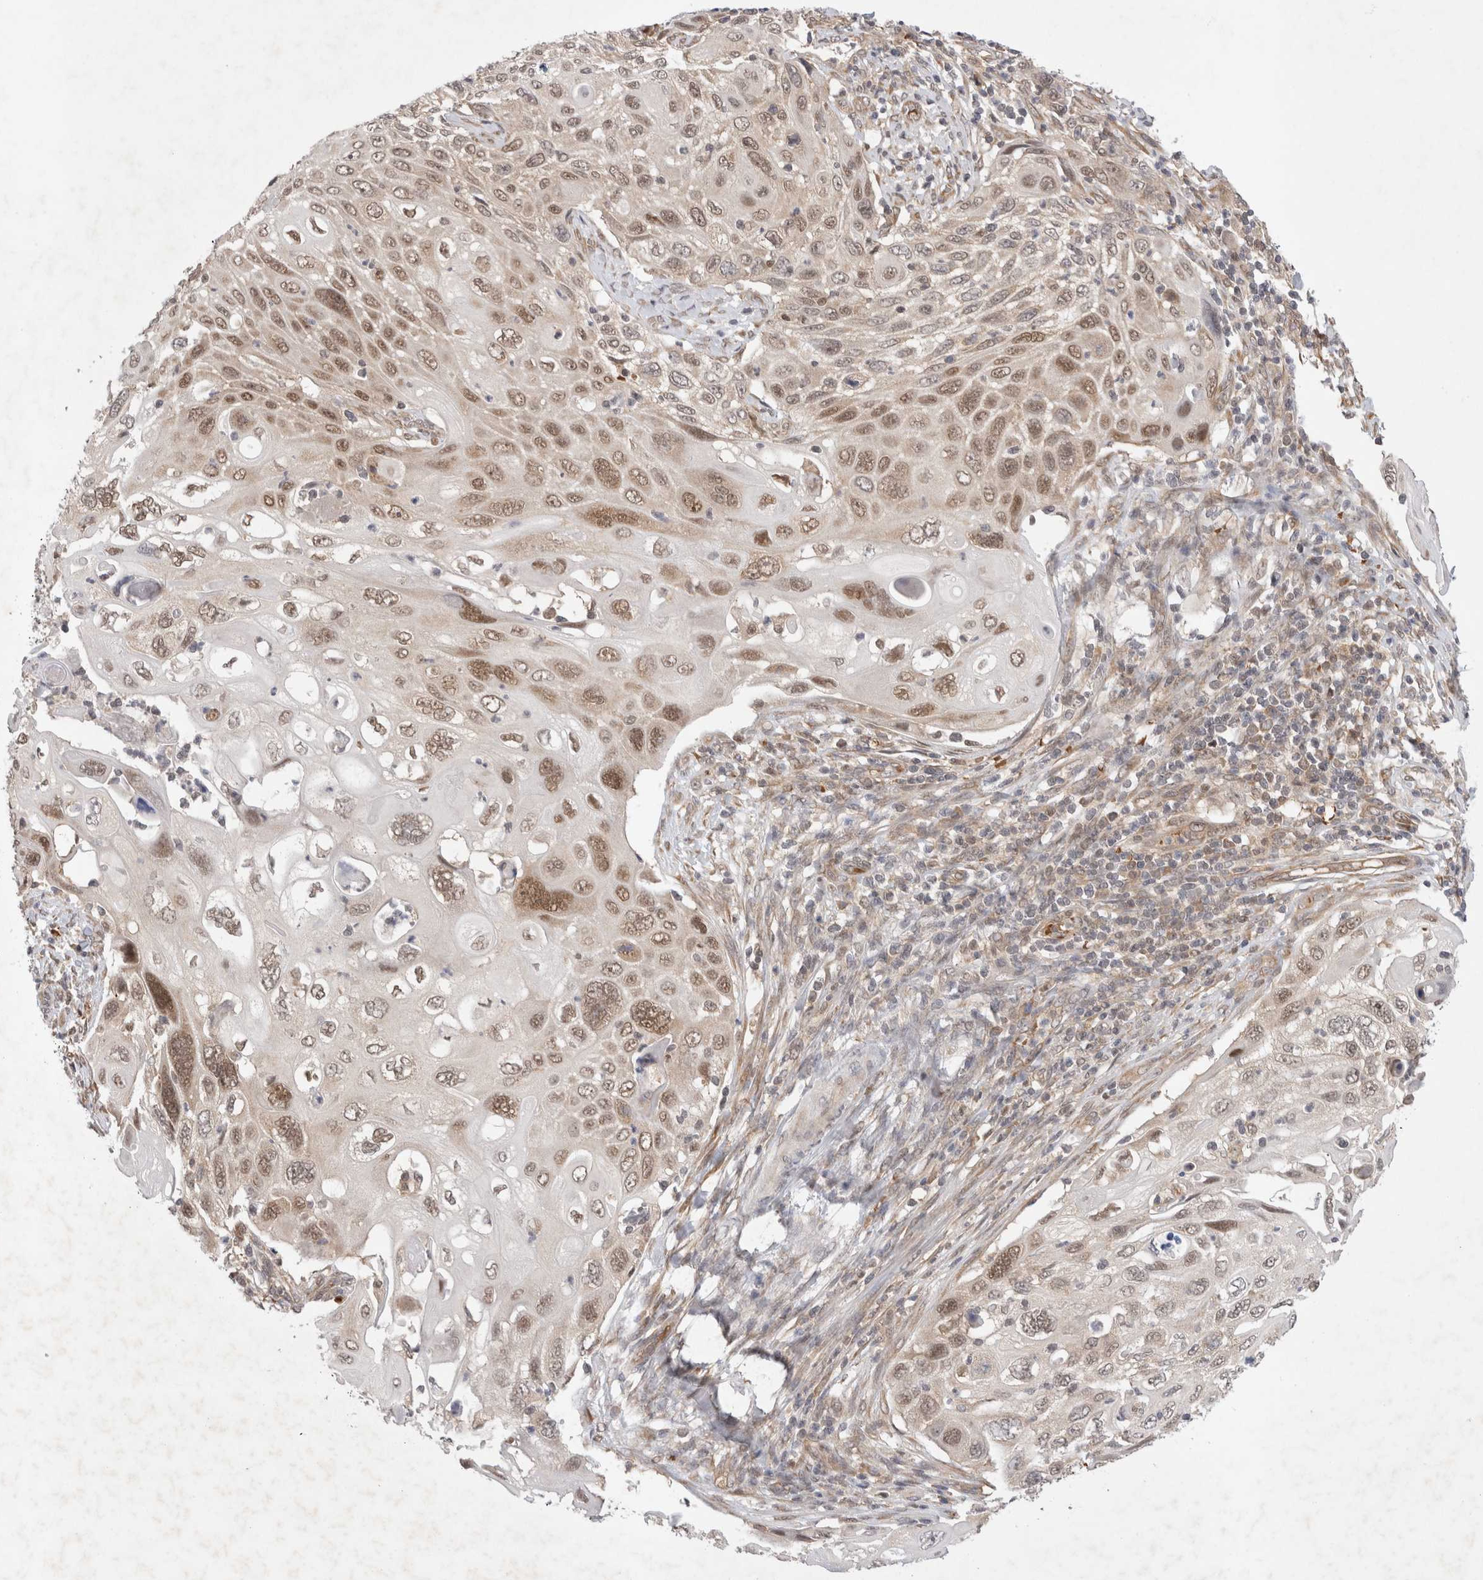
{"staining": {"intensity": "moderate", "quantity": ">75%", "location": "nuclear"}, "tissue": "cervical cancer", "cell_type": "Tumor cells", "image_type": "cancer", "snomed": [{"axis": "morphology", "description": "Squamous cell carcinoma, NOS"}, {"axis": "topography", "description": "Cervix"}], "caption": "The immunohistochemical stain labels moderate nuclear expression in tumor cells of cervical squamous cell carcinoma tissue.", "gene": "EIF3E", "patient": {"sex": "female", "age": 70}}